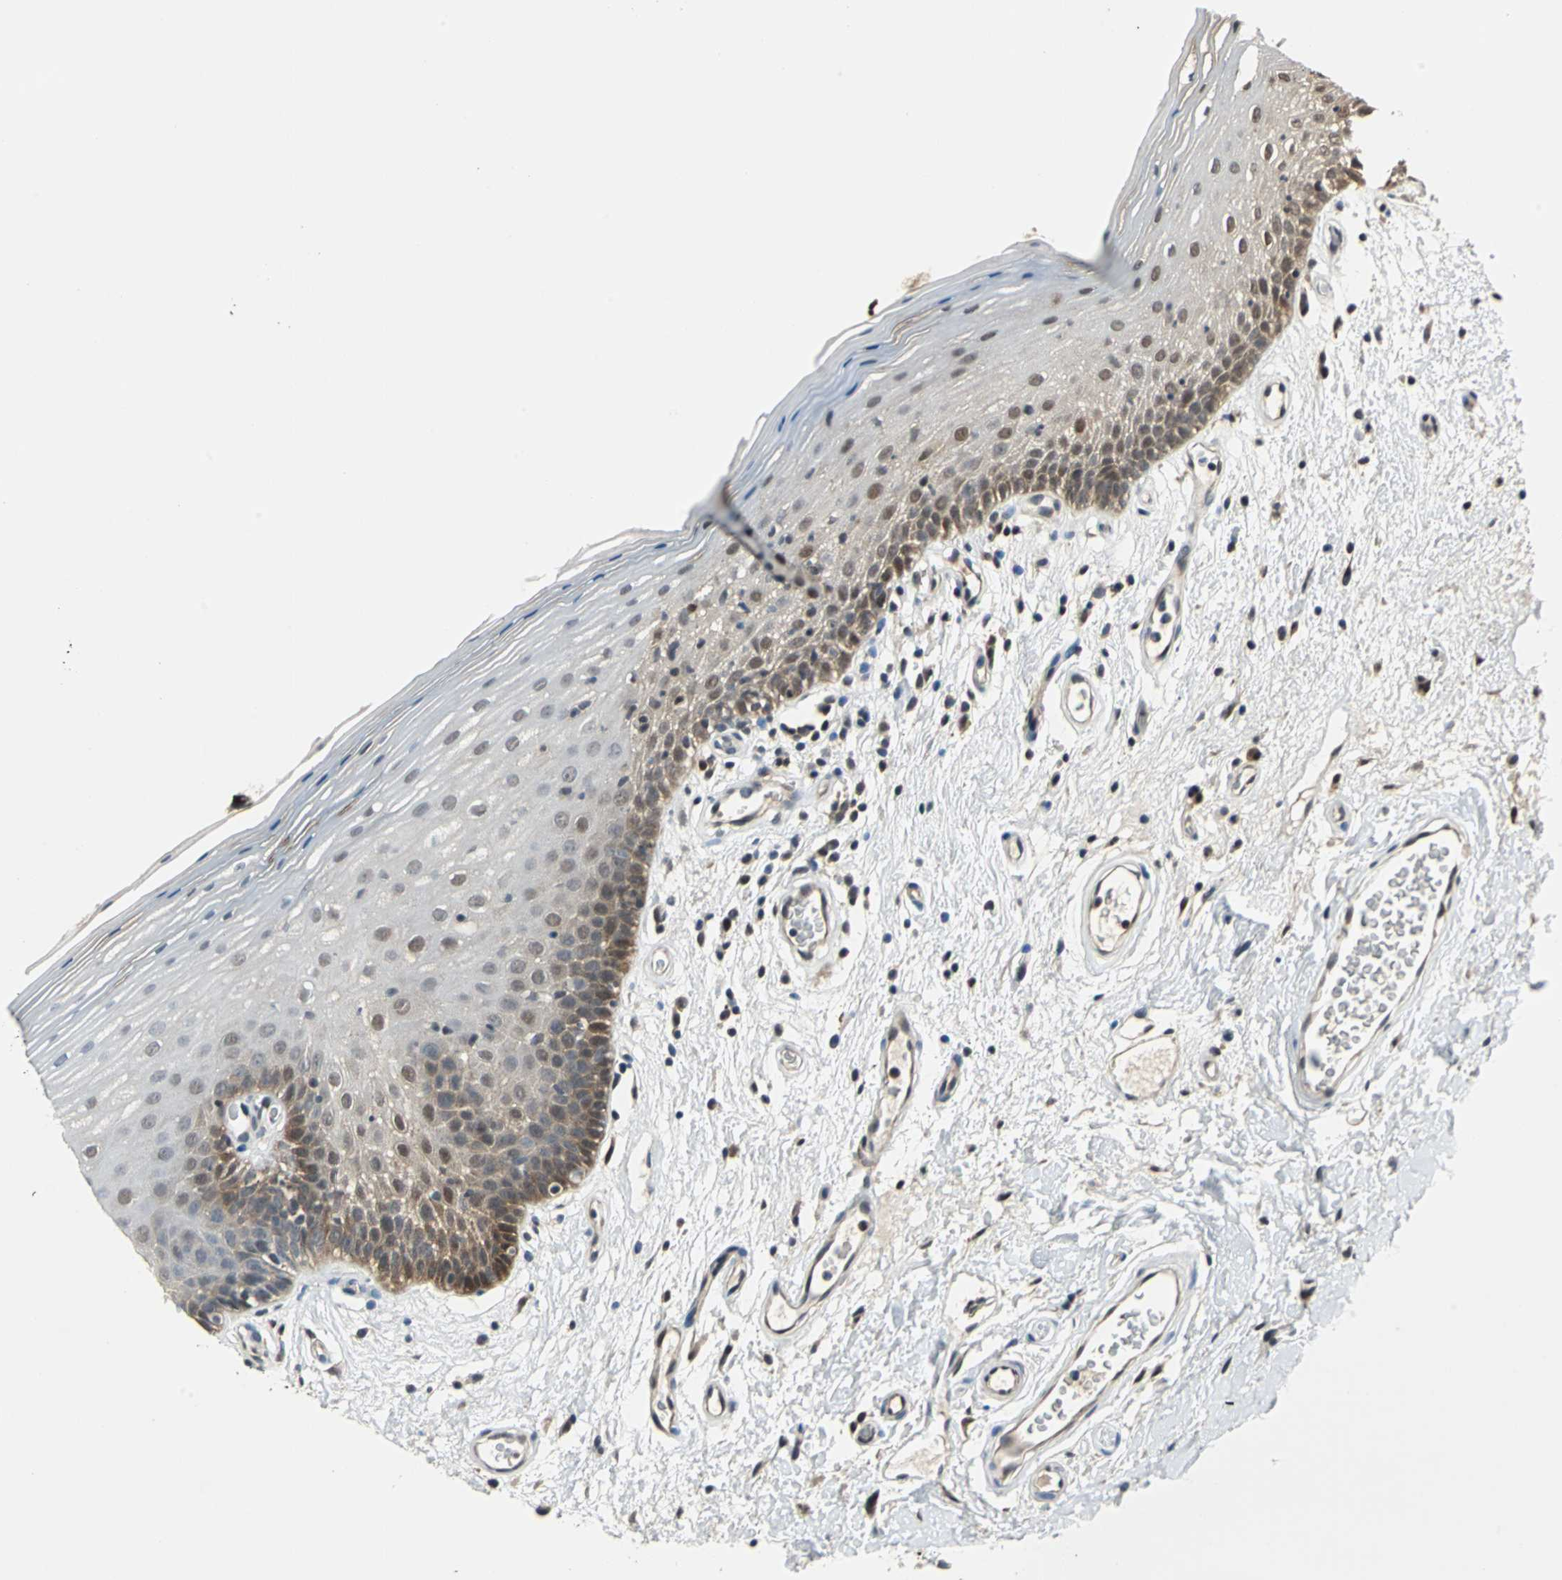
{"staining": {"intensity": "weak", "quantity": "25%-75%", "location": "cytoplasmic/membranous"}, "tissue": "oral mucosa", "cell_type": "Squamous epithelial cells", "image_type": "normal", "snomed": [{"axis": "morphology", "description": "Normal tissue, NOS"}, {"axis": "morphology", "description": "Squamous cell carcinoma, NOS"}, {"axis": "topography", "description": "Skeletal muscle"}, {"axis": "topography", "description": "Oral tissue"}, {"axis": "topography", "description": "Head-Neck"}], "caption": "Protein expression analysis of unremarkable human oral mucosa reveals weak cytoplasmic/membranous positivity in about 25%-75% of squamous epithelial cells. (brown staining indicates protein expression, while blue staining denotes nuclei).", "gene": "PSME1", "patient": {"sex": "male", "age": 71}}